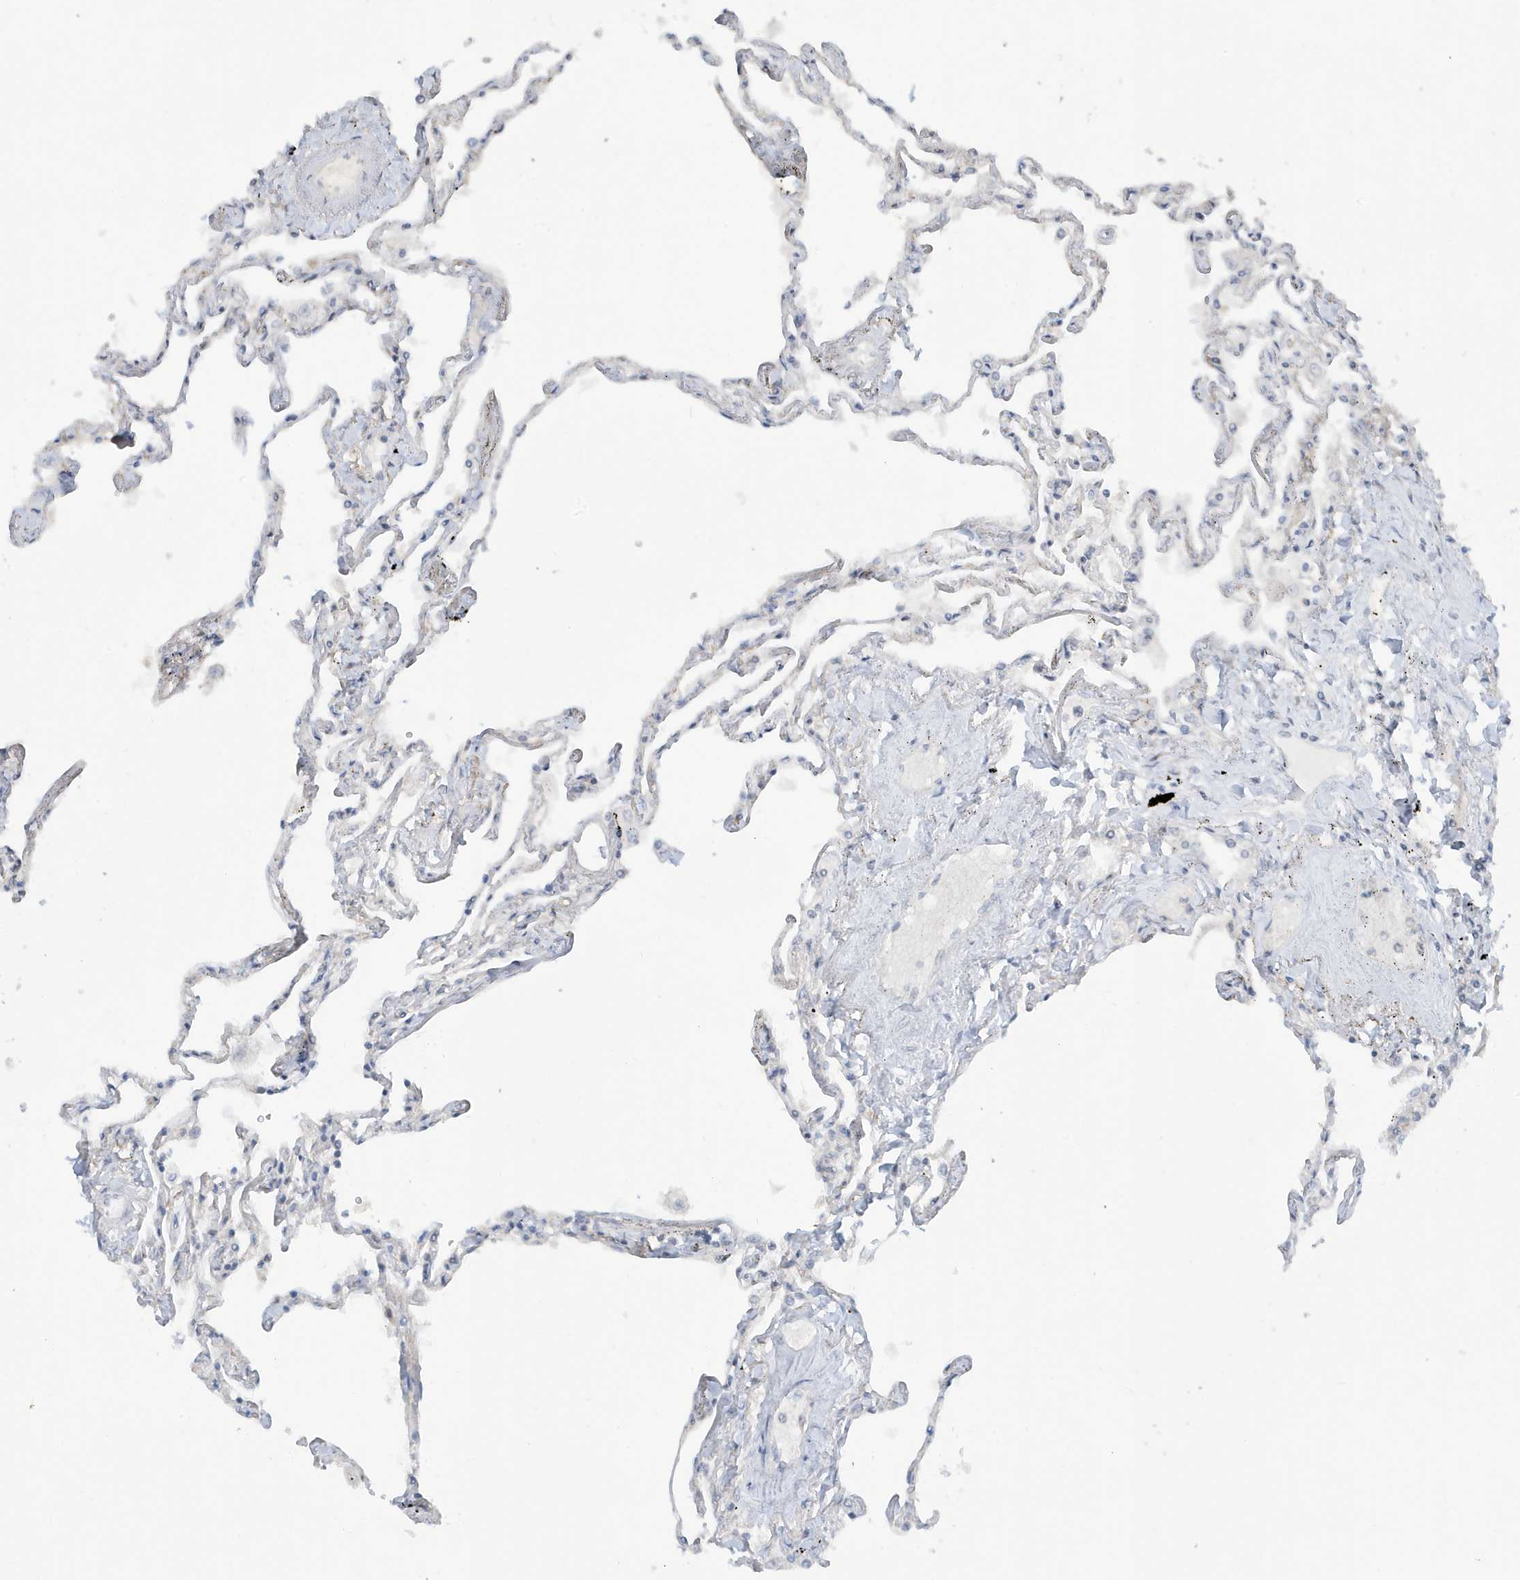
{"staining": {"intensity": "negative", "quantity": "none", "location": "none"}, "tissue": "lung", "cell_type": "Alveolar cells", "image_type": "normal", "snomed": [{"axis": "morphology", "description": "Normal tissue, NOS"}, {"axis": "topography", "description": "Lung"}], "caption": "Lung stained for a protein using IHC exhibits no positivity alveolar cells.", "gene": "PRRT3", "patient": {"sex": "female", "age": 67}}